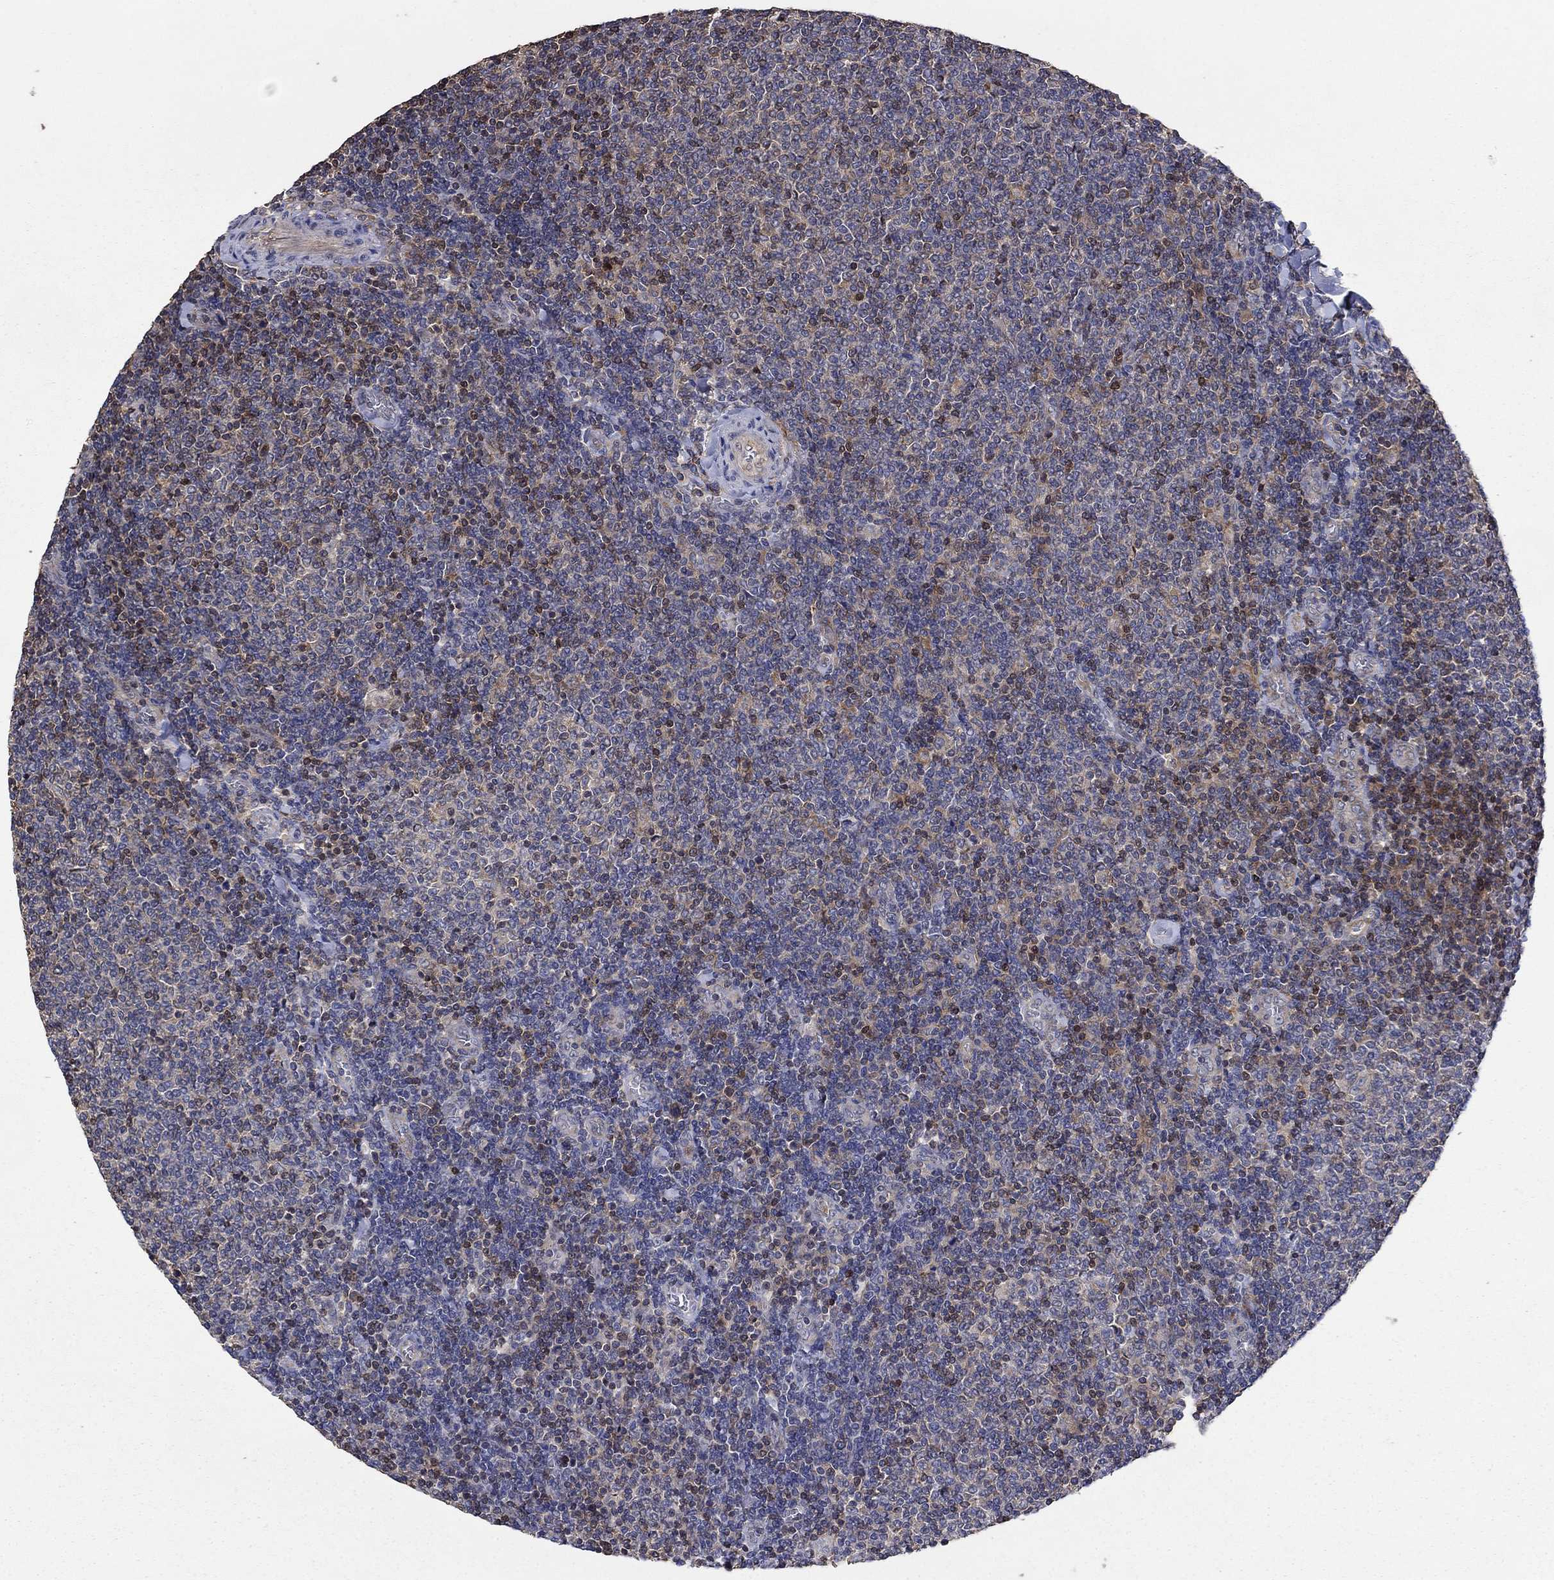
{"staining": {"intensity": "negative", "quantity": "none", "location": "none"}, "tissue": "lymphoma", "cell_type": "Tumor cells", "image_type": "cancer", "snomed": [{"axis": "morphology", "description": "Malignant lymphoma, non-Hodgkin's type, Low grade"}, {"axis": "topography", "description": "Lymph node"}], "caption": "The micrograph shows no staining of tumor cells in malignant lymphoma, non-Hodgkin's type (low-grade). The staining was performed using DAB to visualize the protein expression in brown, while the nuclei were stained in blue with hematoxylin (Magnification: 20x).", "gene": "DVL1", "patient": {"sex": "male", "age": 52}}